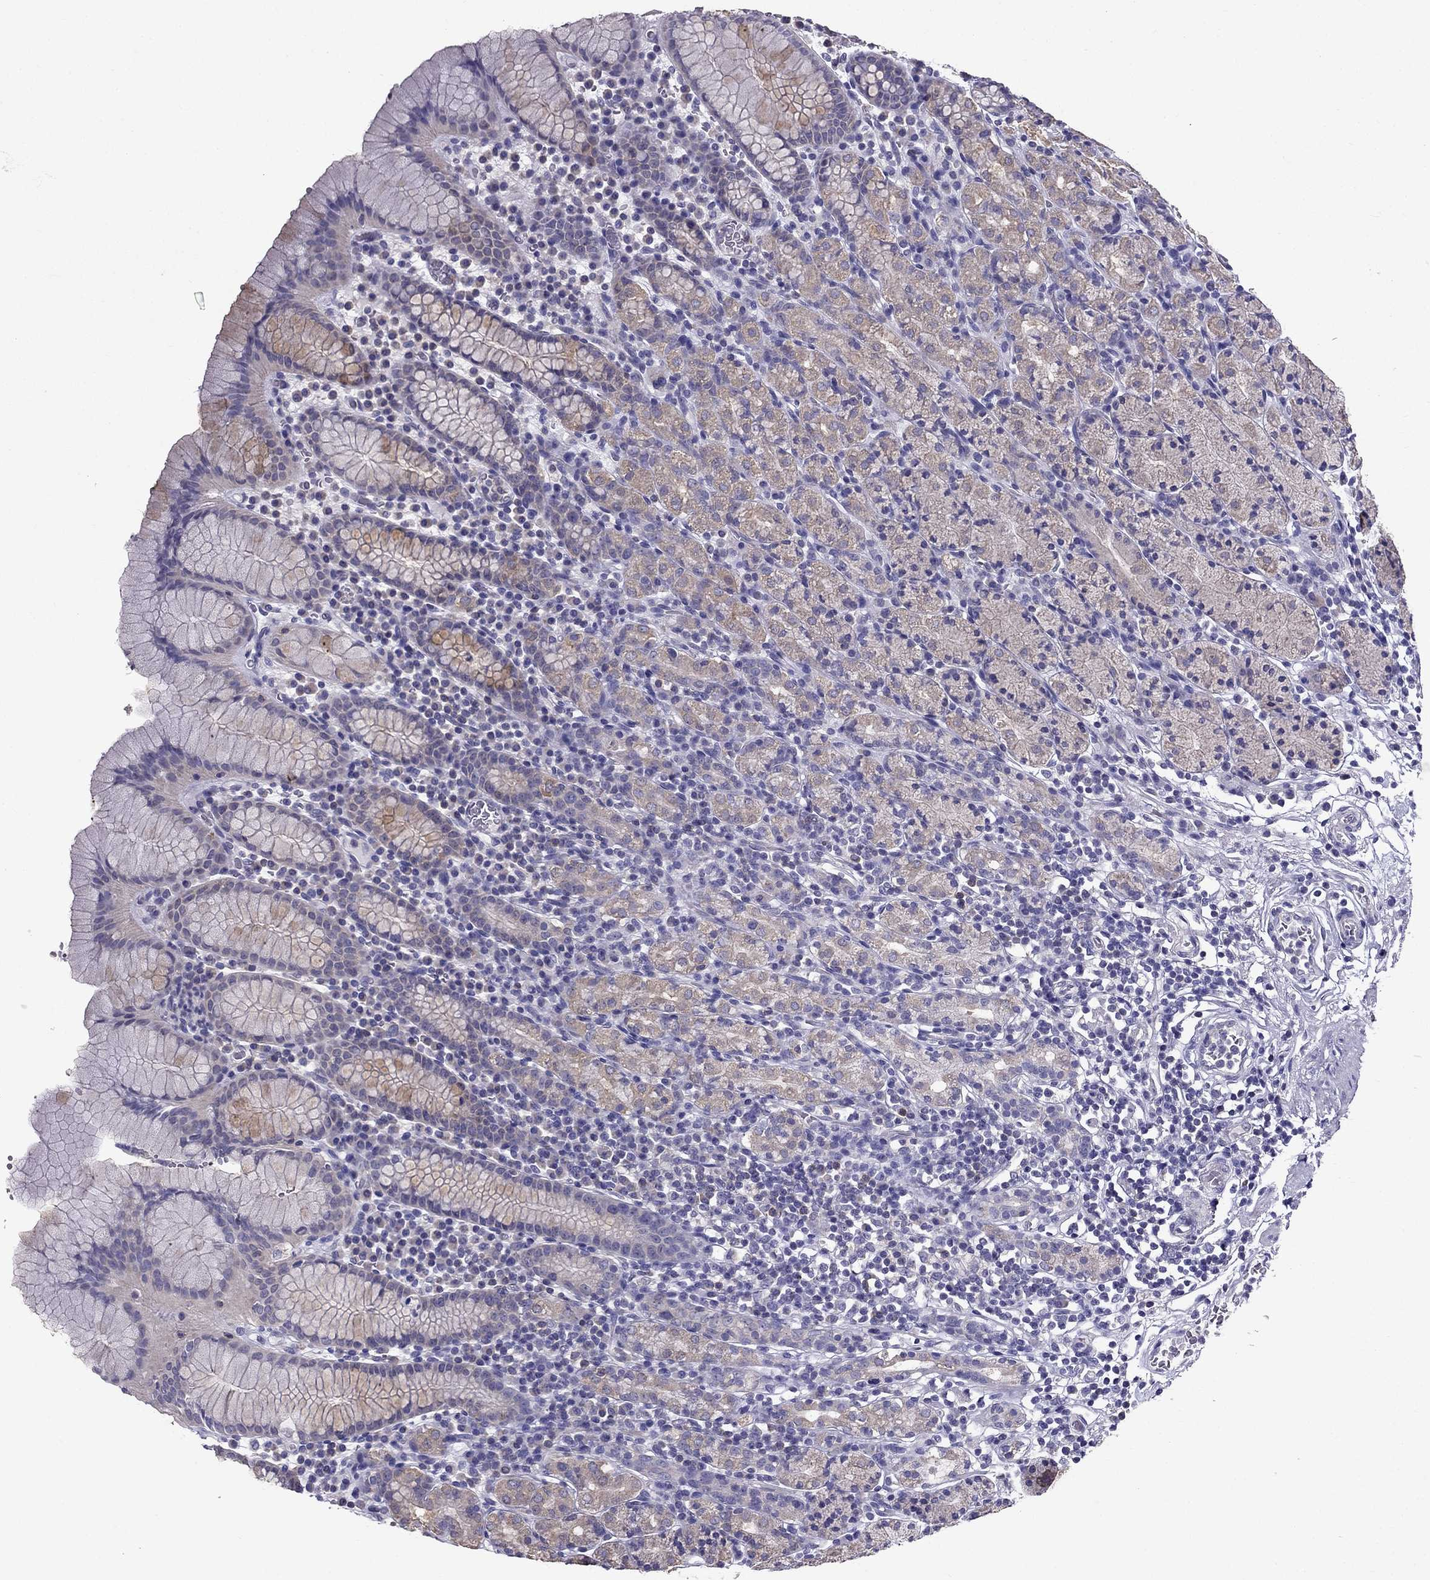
{"staining": {"intensity": "negative", "quantity": "none", "location": "none"}, "tissue": "stomach", "cell_type": "Glandular cells", "image_type": "normal", "snomed": [{"axis": "morphology", "description": "Normal tissue, NOS"}, {"axis": "topography", "description": "Stomach, upper"}, {"axis": "topography", "description": "Stomach"}], "caption": "This is a histopathology image of IHC staining of normal stomach, which shows no positivity in glandular cells.", "gene": "AAK1", "patient": {"sex": "male", "age": 62}}